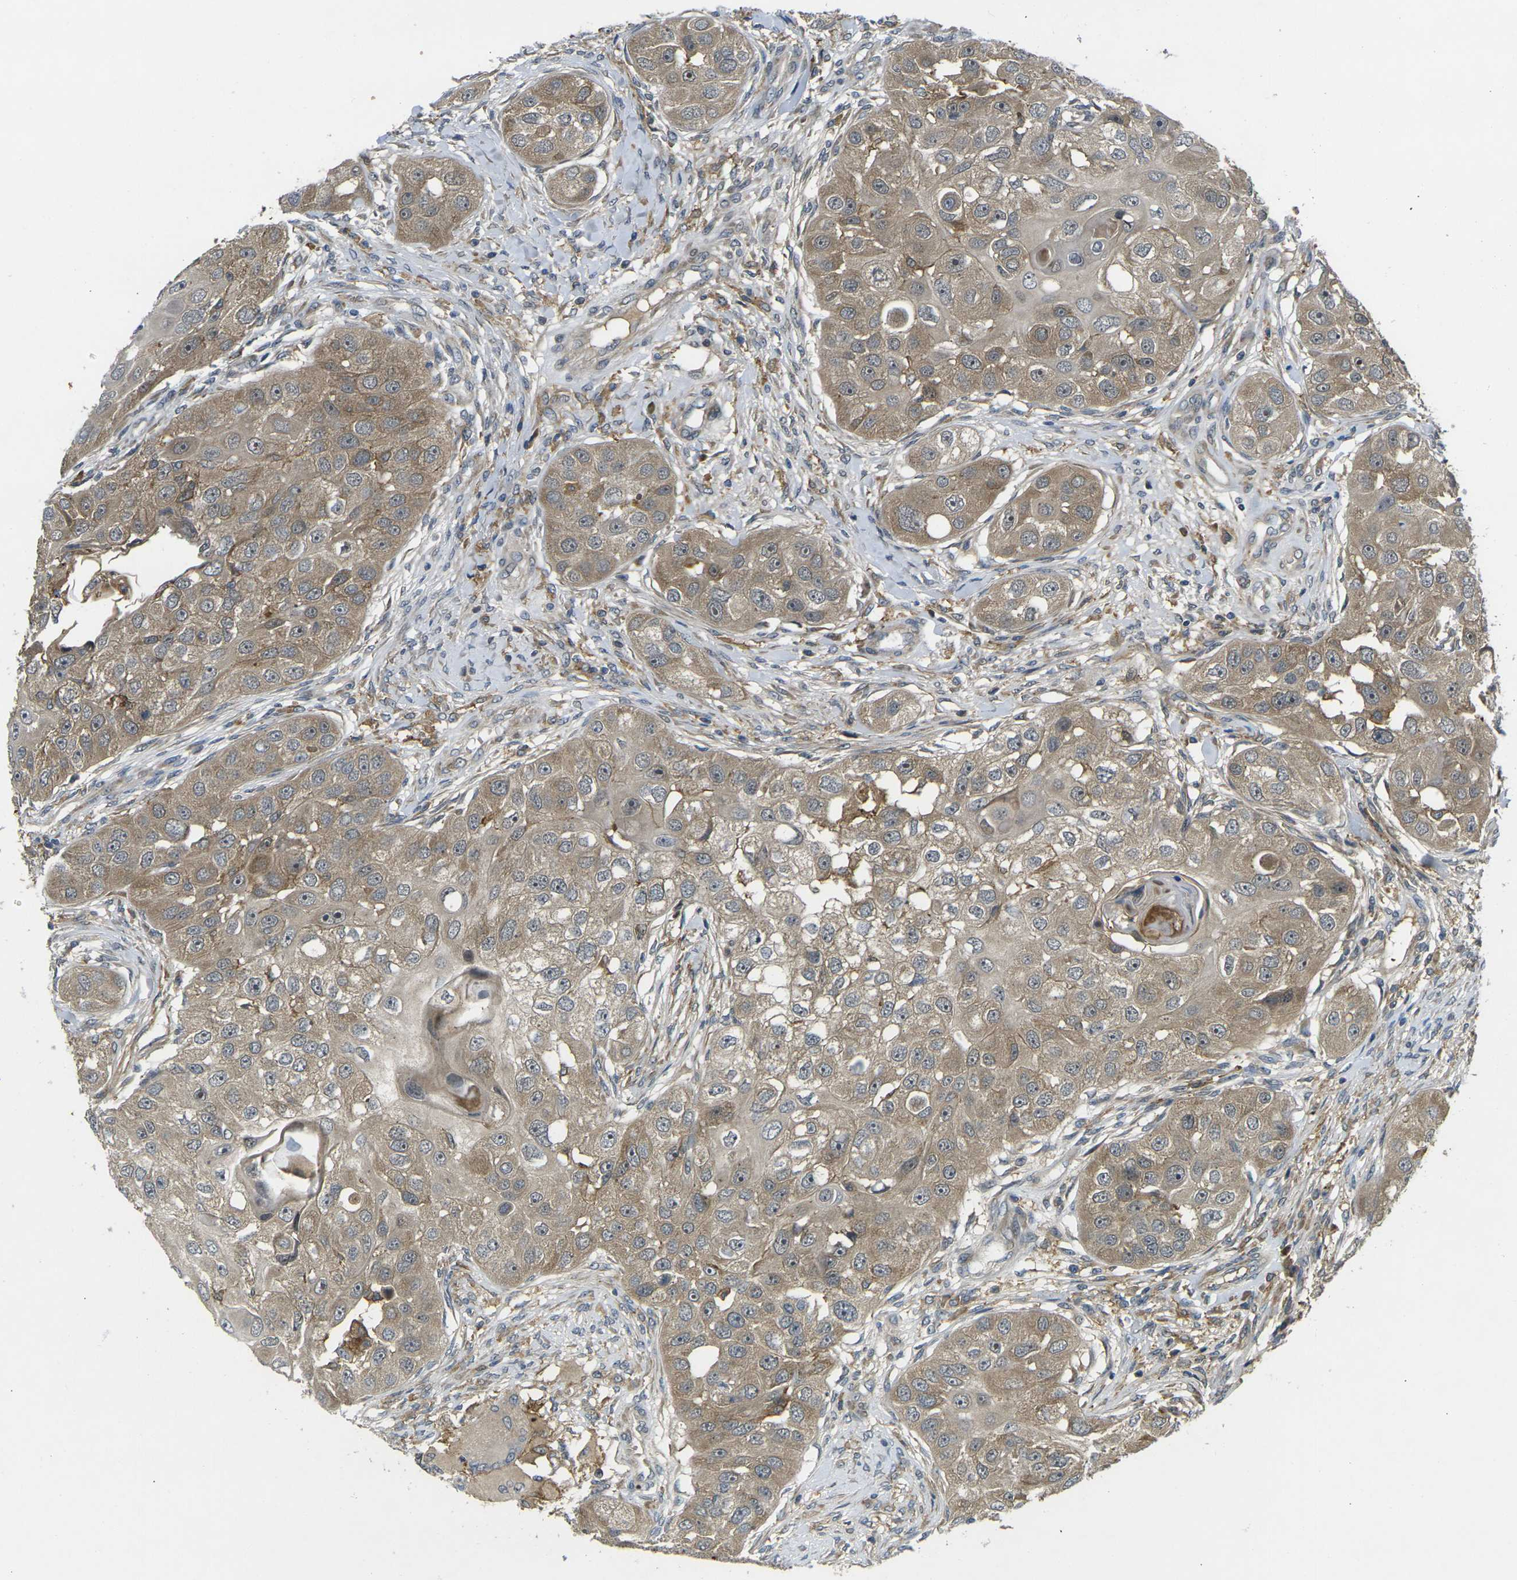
{"staining": {"intensity": "weak", "quantity": ">75%", "location": "cytoplasmic/membranous"}, "tissue": "head and neck cancer", "cell_type": "Tumor cells", "image_type": "cancer", "snomed": [{"axis": "morphology", "description": "Normal tissue, NOS"}, {"axis": "morphology", "description": "Squamous cell carcinoma, NOS"}, {"axis": "topography", "description": "Skeletal muscle"}, {"axis": "topography", "description": "Head-Neck"}], "caption": "IHC photomicrograph of neoplastic tissue: squamous cell carcinoma (head and neck) stained using immunohistochemistry shows low levels of weak protein expression localized specifically in the cytoplasmic/membranous of tumor cells, appearing as a cytoplasmic/membranous brown color.", "gene": "PIGL", "patient": {"sex": "male", "age": 51}}